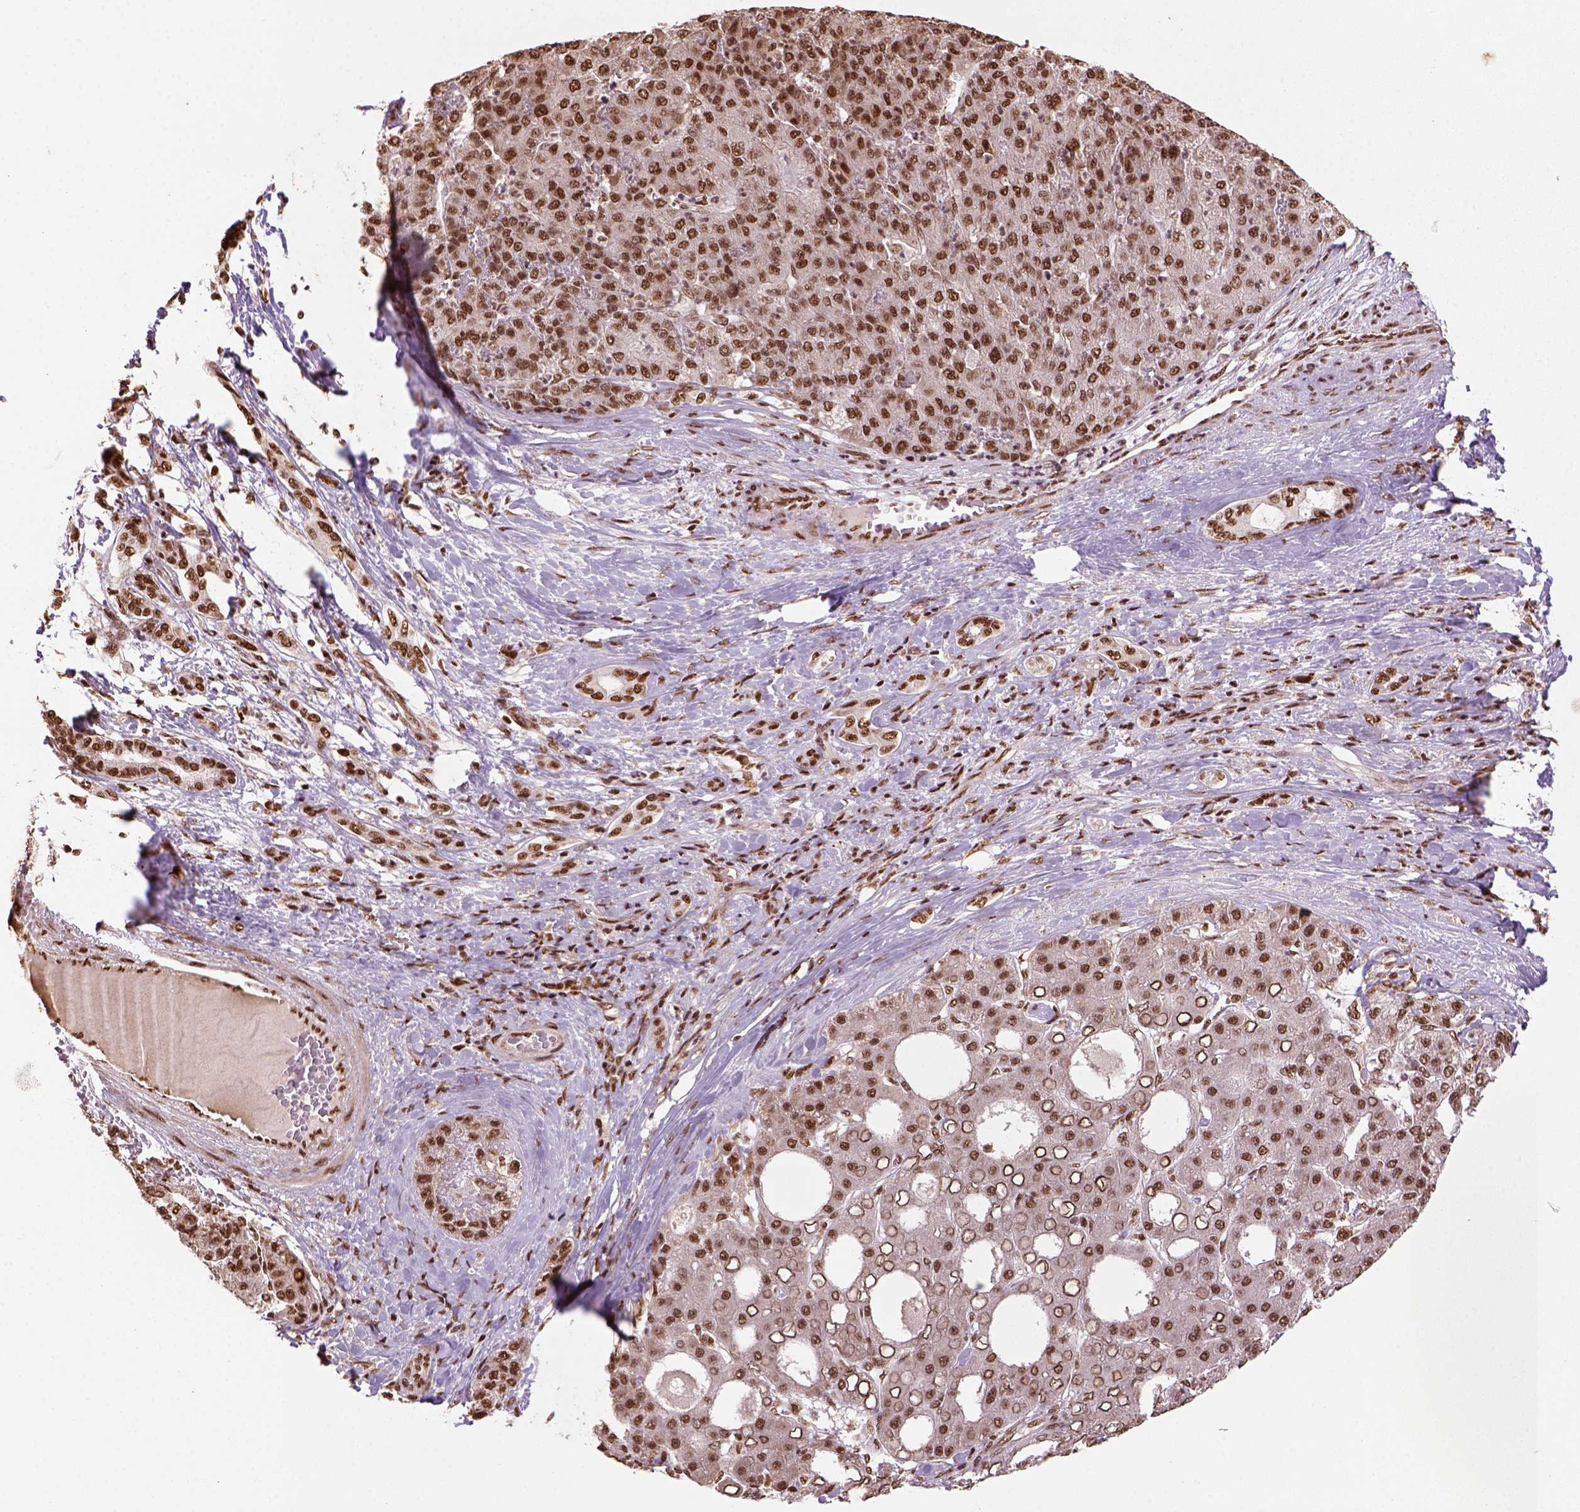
{"staining": {"intensity": "moderate", "quantity": ">75%", "location": "nuclear"}, "tissue": "liver cancer", "cell_type": "Tumor cells", "image_type": "cancer", "snomed": [{"axis": "morphology", "description": "Carcinoma, Hepatocellular, NOS"}, {"axis": "topography", "description": "Liver"}], "caption": "Liver cancer (hepatocellular carcinoma) was stained to show a protein in brown. There is medium levels of moderate nuclear positivity in about >75% of tumor cells.", "gene": "CCAR1", "patient": {"sex": "male", "age": 65}}